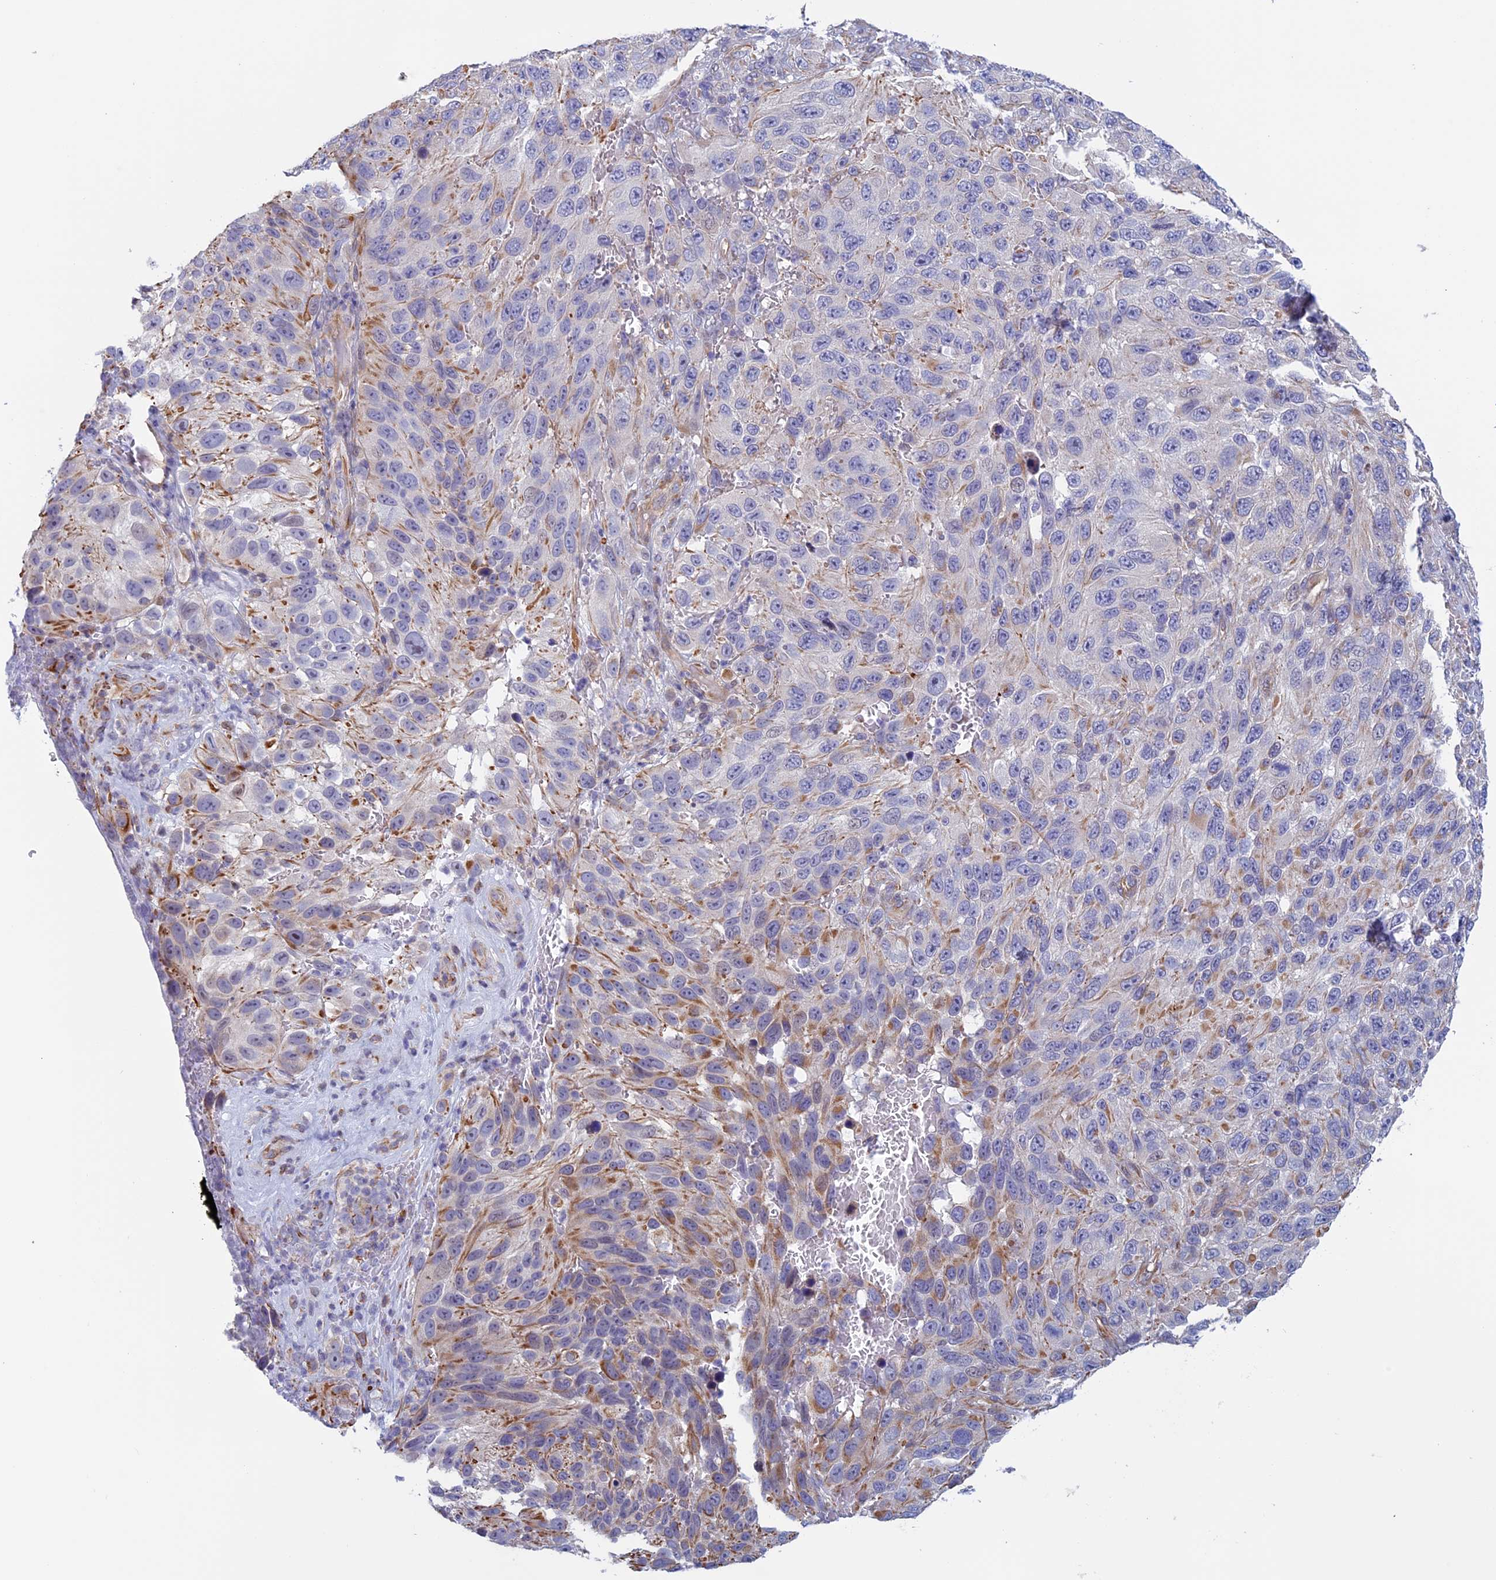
{"staining": {"intensity": "moderate", "quantity": "<25%", "location": "cytoplasmic/membranous"}, "tissue": "melanoma", "cell_type": "Tumor cells", "image_type": "cancer", "snomed": [{"axis": "morphology", "description": "Malignant melanoma, NOS"}, {"axis": "topography", "description": "Skin"}], "caption": "Immunohistochemical staining of malignant melanoma displays low levels of moderate cytoplasmic/membranous protein positivity in approximately <25% of tumor cells. (brown staining indicates protein expression, while blue staining denotes nuclei).", "gene": "BCL2L10", "patient": {"sex": "female", "age": 96}}